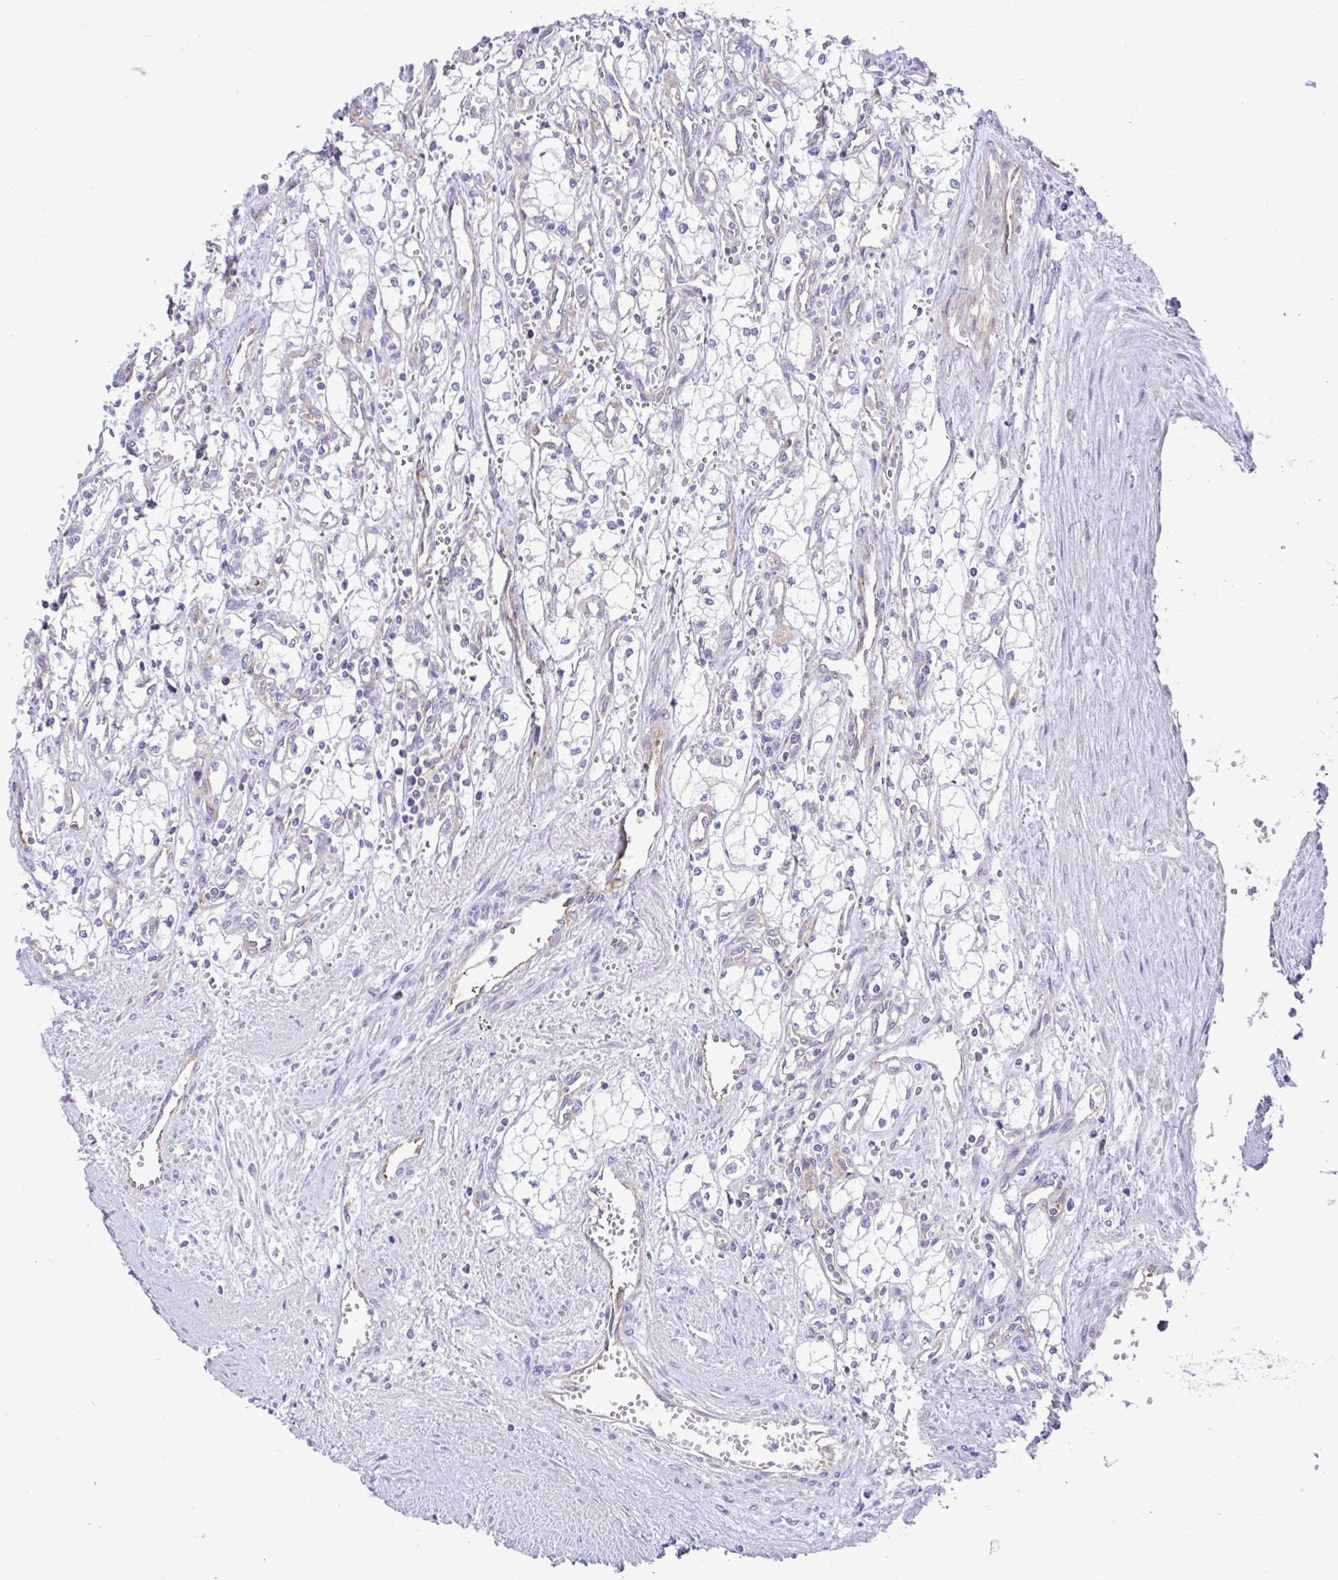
{"staining": {"intensity": "negative", "quantity": "none", "location": "none"}, "tissue": "renal cancer", "cell_type": "Tumor cells", "image_type": "cancer", "snomed": [{"axis": "morphology", "description": "Adenocarcinoma, NOS"}, {"axis": "topography", "description": "Kidney"}], "caption": "IHC micrograph of renal cancer stained for a protein (brown), which exhibits no expression in tumor cells.", "gene": "GFPT2", "patient": {"sex": "male", "age": 59}}